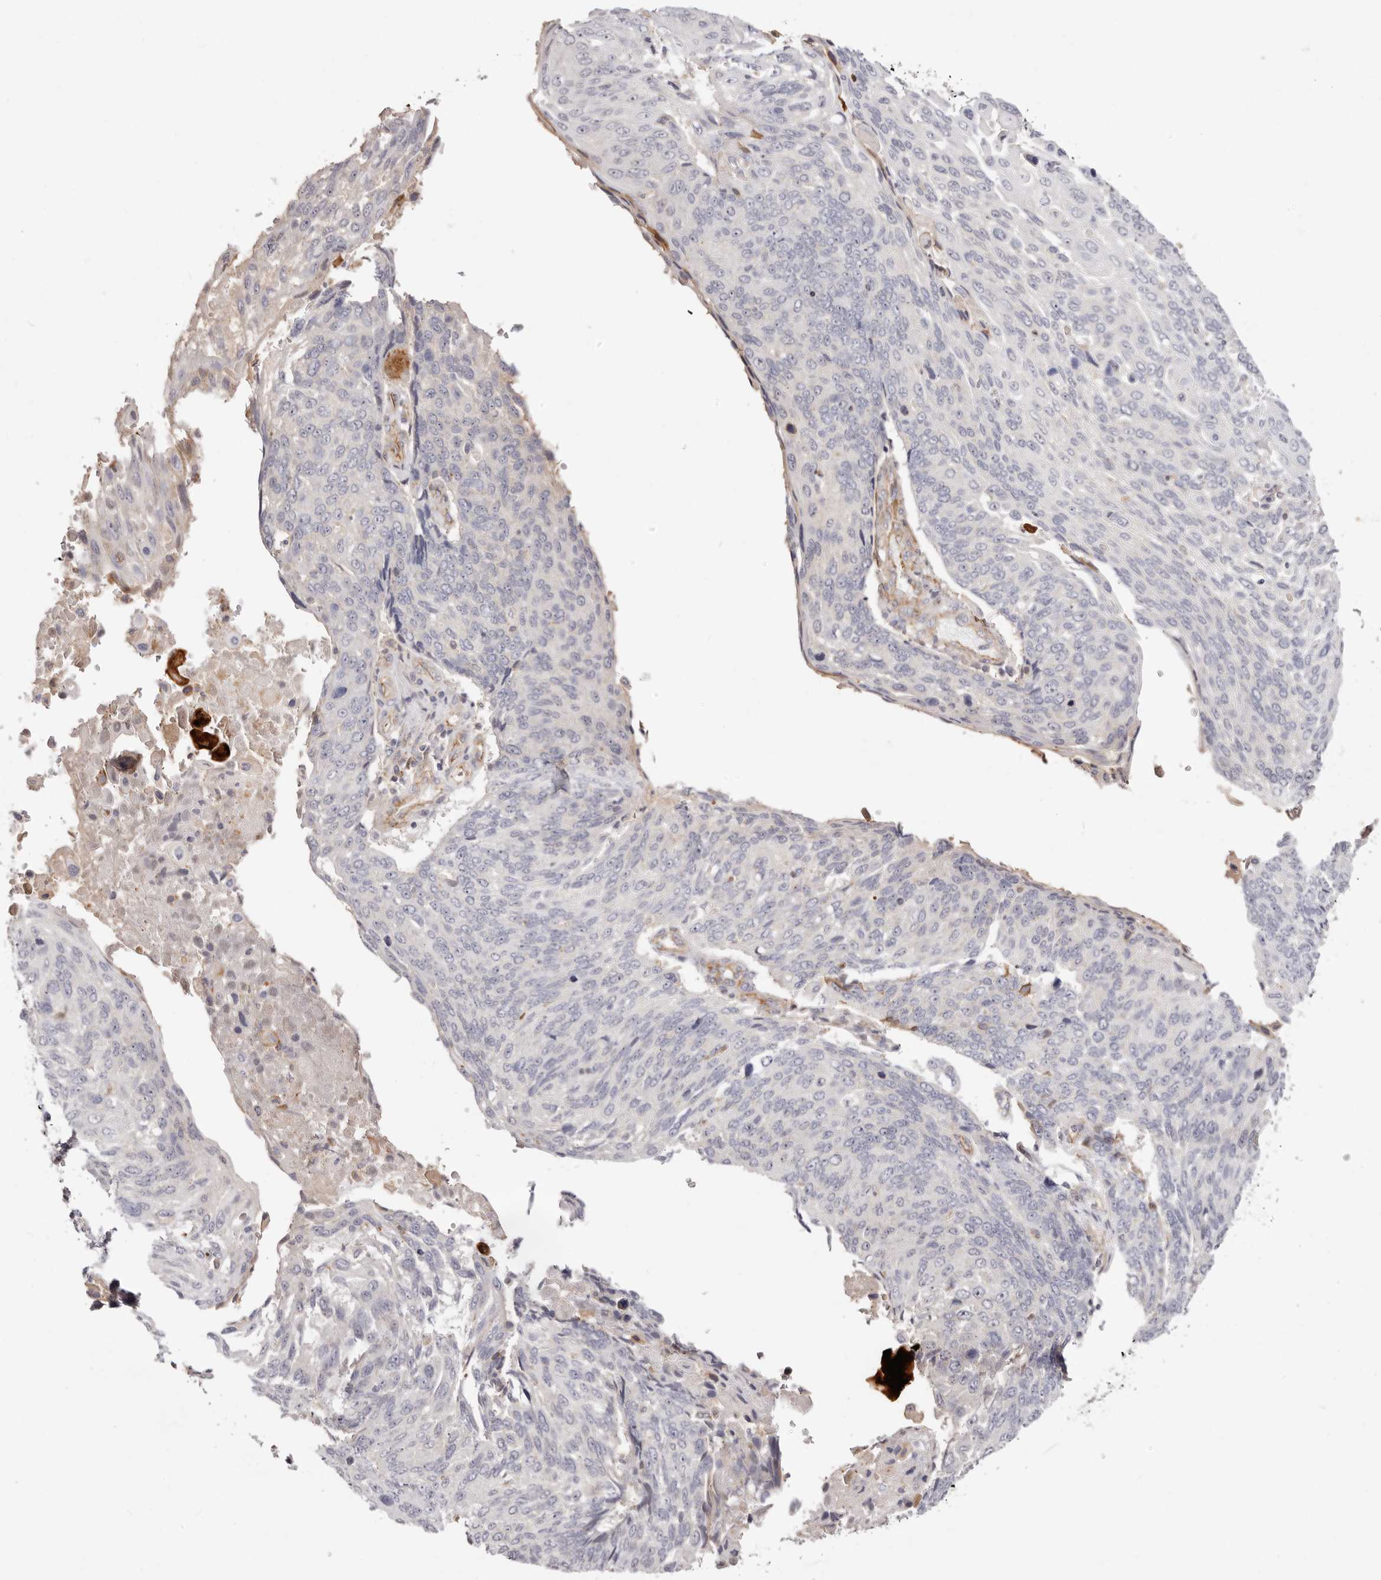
{"staining": {"intensity": "negative", "quantity": "none", "location": "none"}, "tissue": "lung cancer", "cell_type": "Tumor cells", "image_type": "cancer", "snomed": [{"axis": "morphology", "description": "Squamous cell carcinoma, NOS"}, {"axis": "topography", "description": "Lung"}], "caption": "The micrograph reveals no staining of tumor cells in squamous cell carcinoma (lung).", "gene": "SLC35B2", "patient": {"sex": "male", "age": 66}}